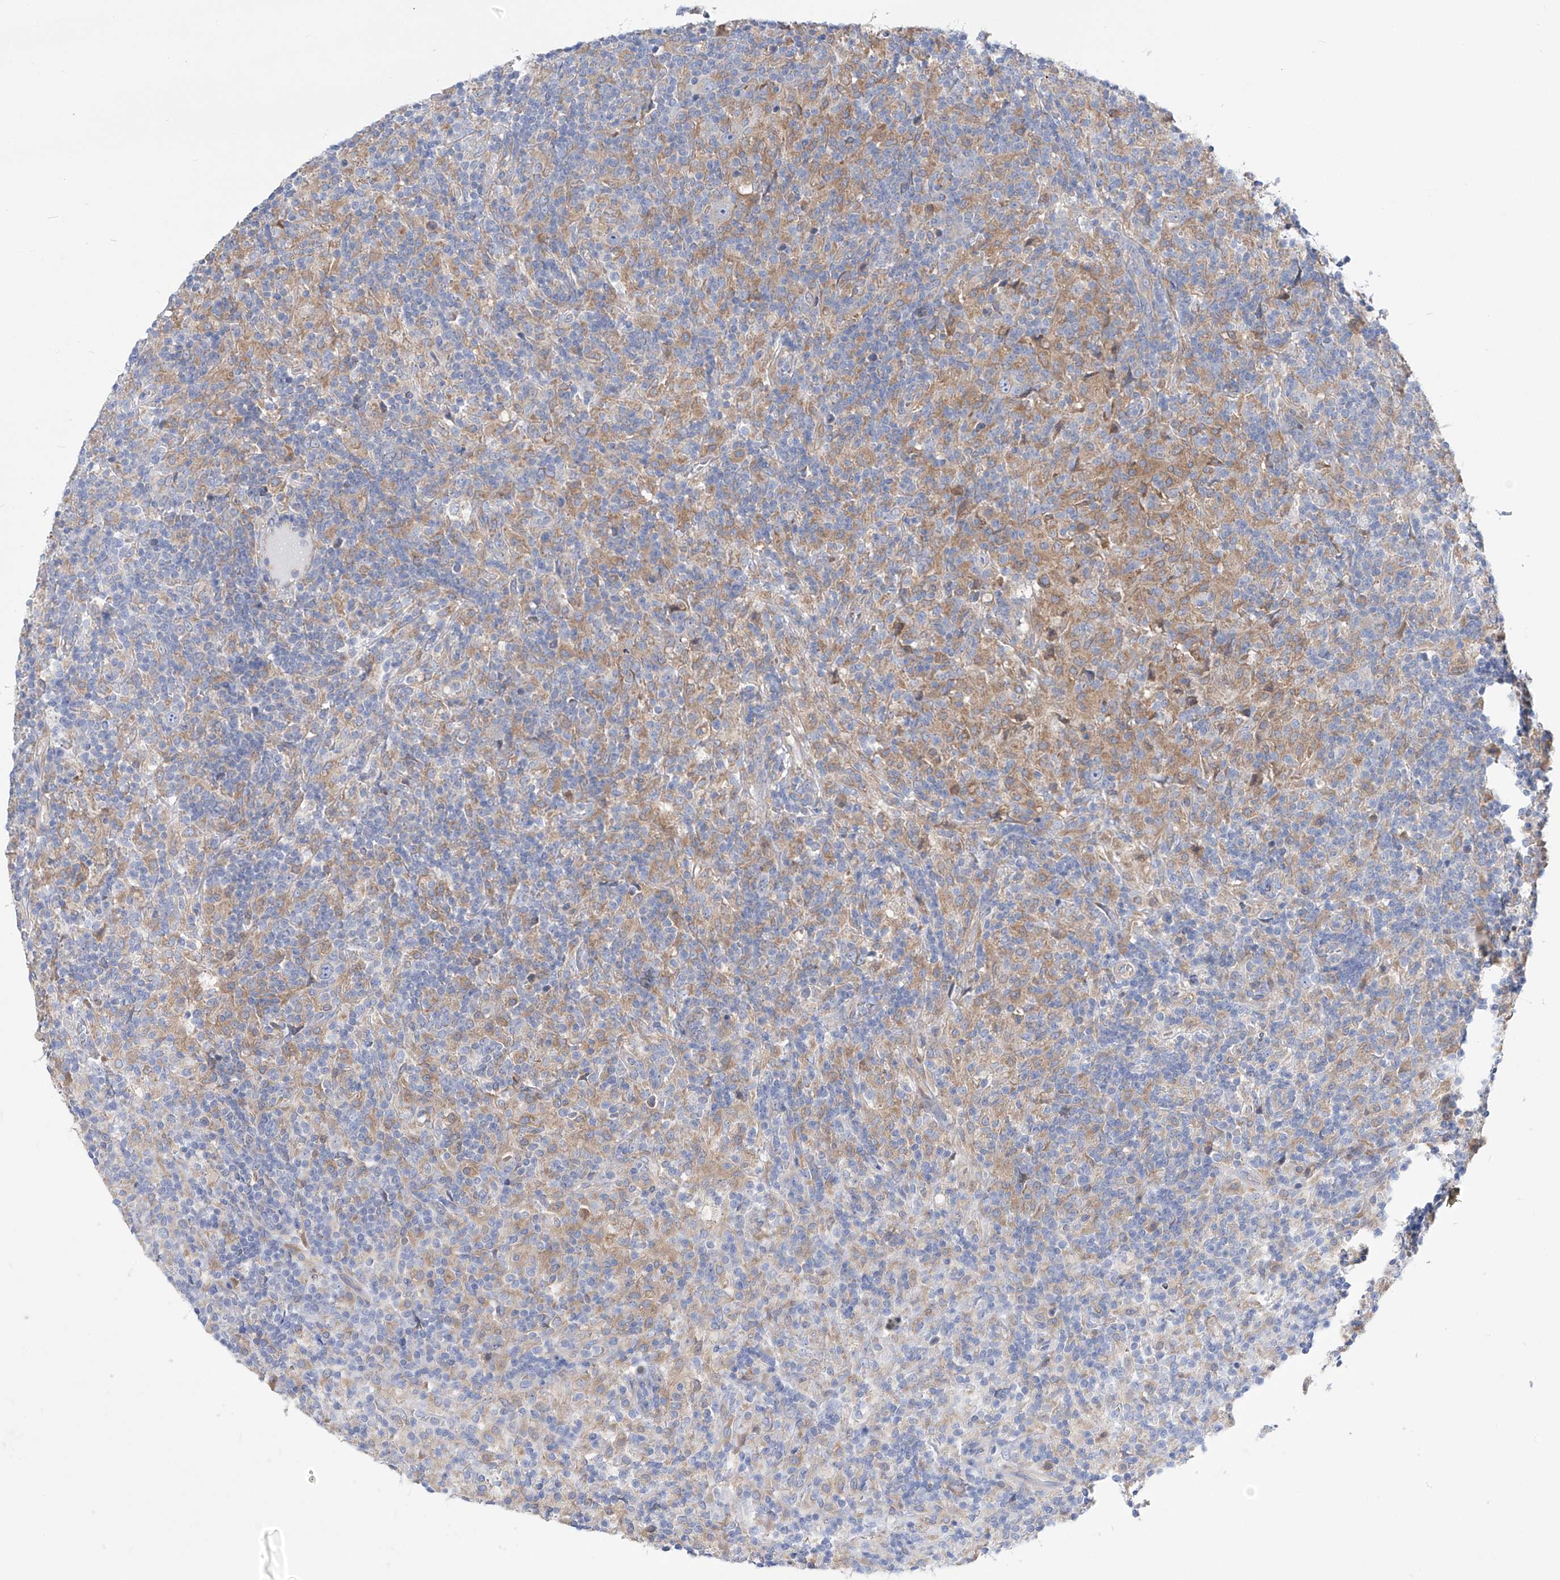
{"staining": {"intensity": "negative", "quantity": "none", "location": "none"}, "tissue": "lymphoma", "cell_type": "Tumor cells", "image_type": "cancer", "snomed": [{"axis": "morphology", "description": "Hodgkin's disease, NOS"}, {"axis": "topography", "description": "Lymph node"}], "caption": "Immunohistochemistry (IHC) micrograph of neoplastic tissue: lymphoma stained with DAB (3,3'-diaminobenzidine) exhibits no significant protein positivity in tumor cells. The staining is performed using DAB brown chromogen with nuclei counter-stained in using hematoxylin.", "gene": "UFL1", "patient": {"sex": "male", "age": 70}}